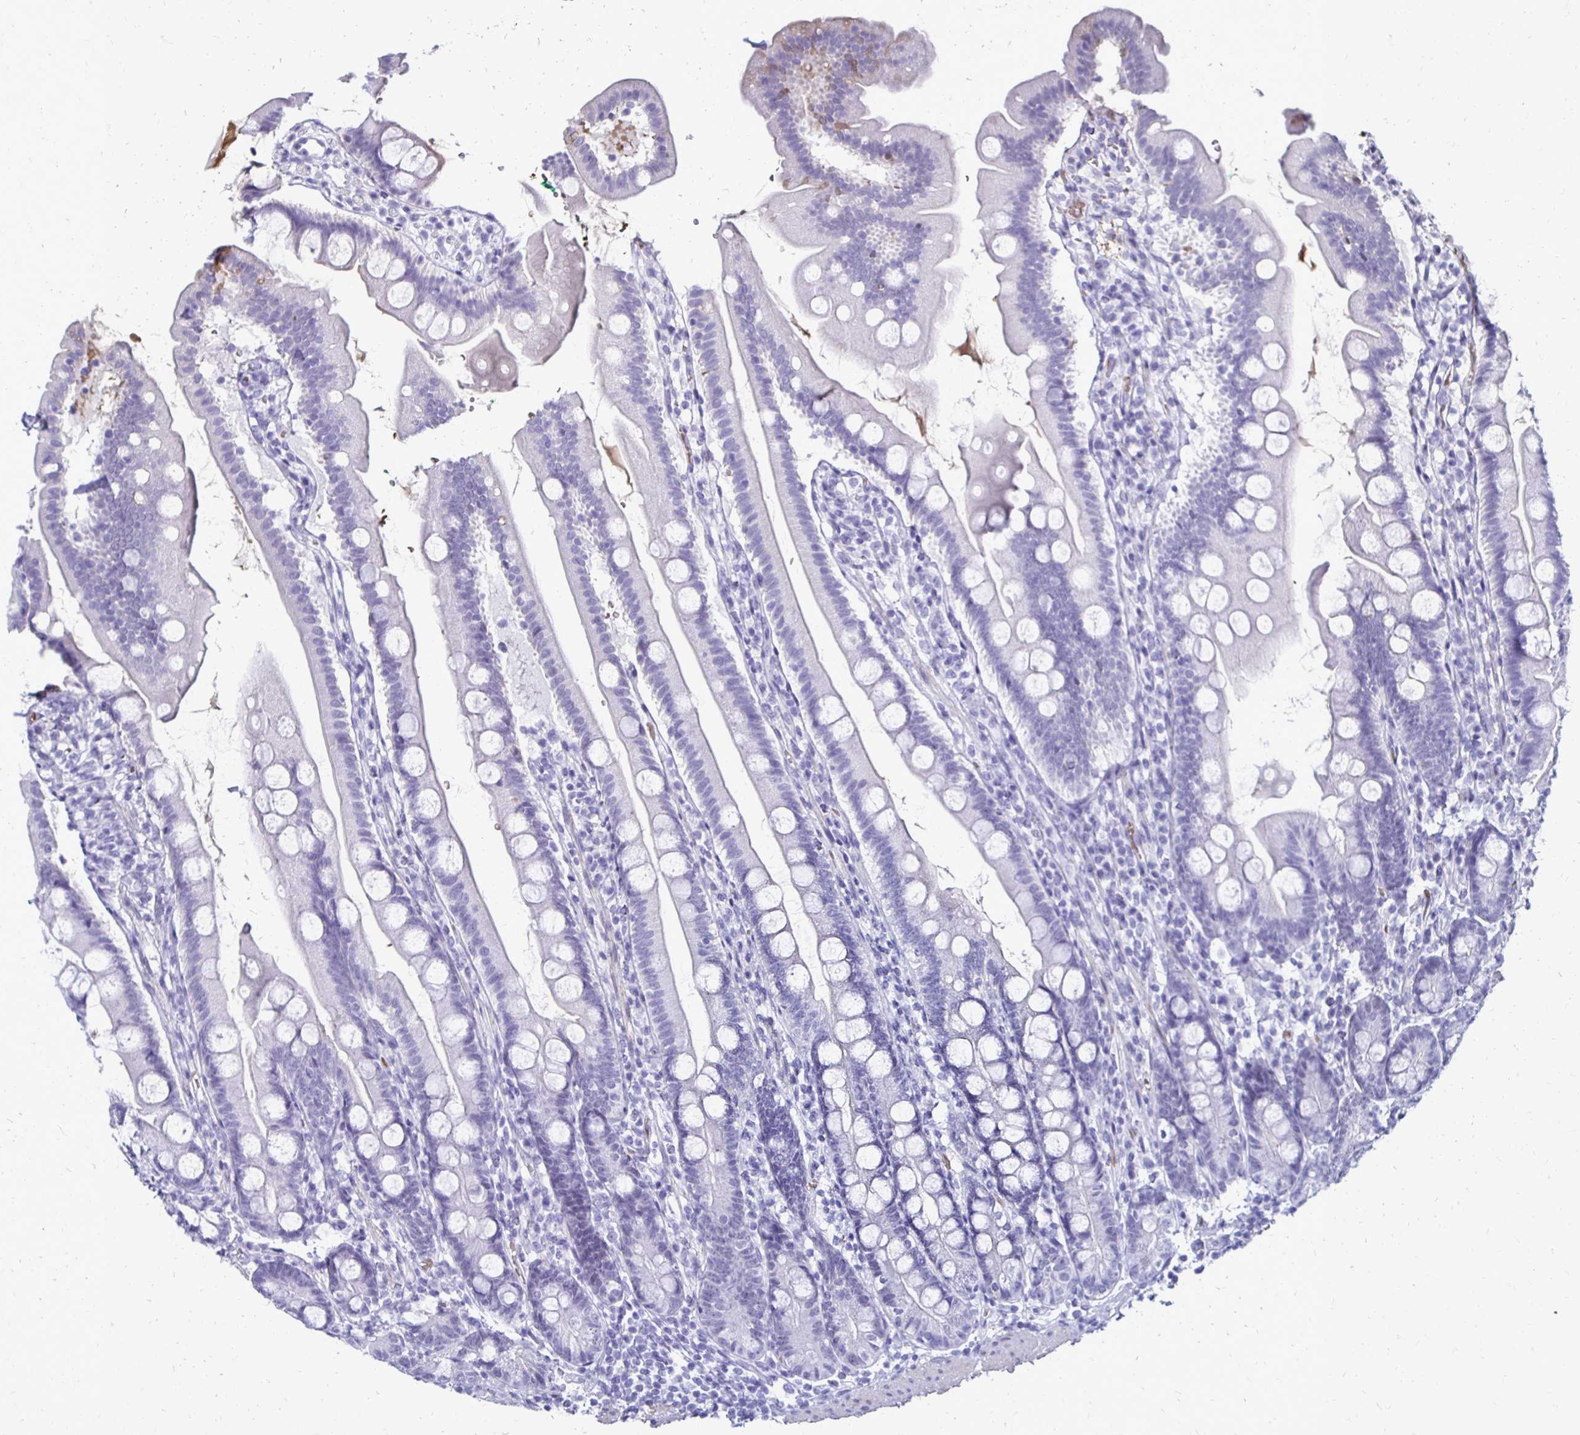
{"staining": {"intensity": "negative", "quantity": "none", "location": "none"}, "tissue": "duodenum", "cell_type": "Glandular cells", "image_type": "normal", "snomed": [{"axis": "morphology", "description": "Normal tissue, NOS"}, {"axis": "topography", "description": "Duodenum"}], "caption": "The image demonstrates no staining of glandular cells in unremarkable duodenum. Nuclei are stained in blue.", "gene": "RHBDL3", "patient": {"sex": "female", "age": 67}}